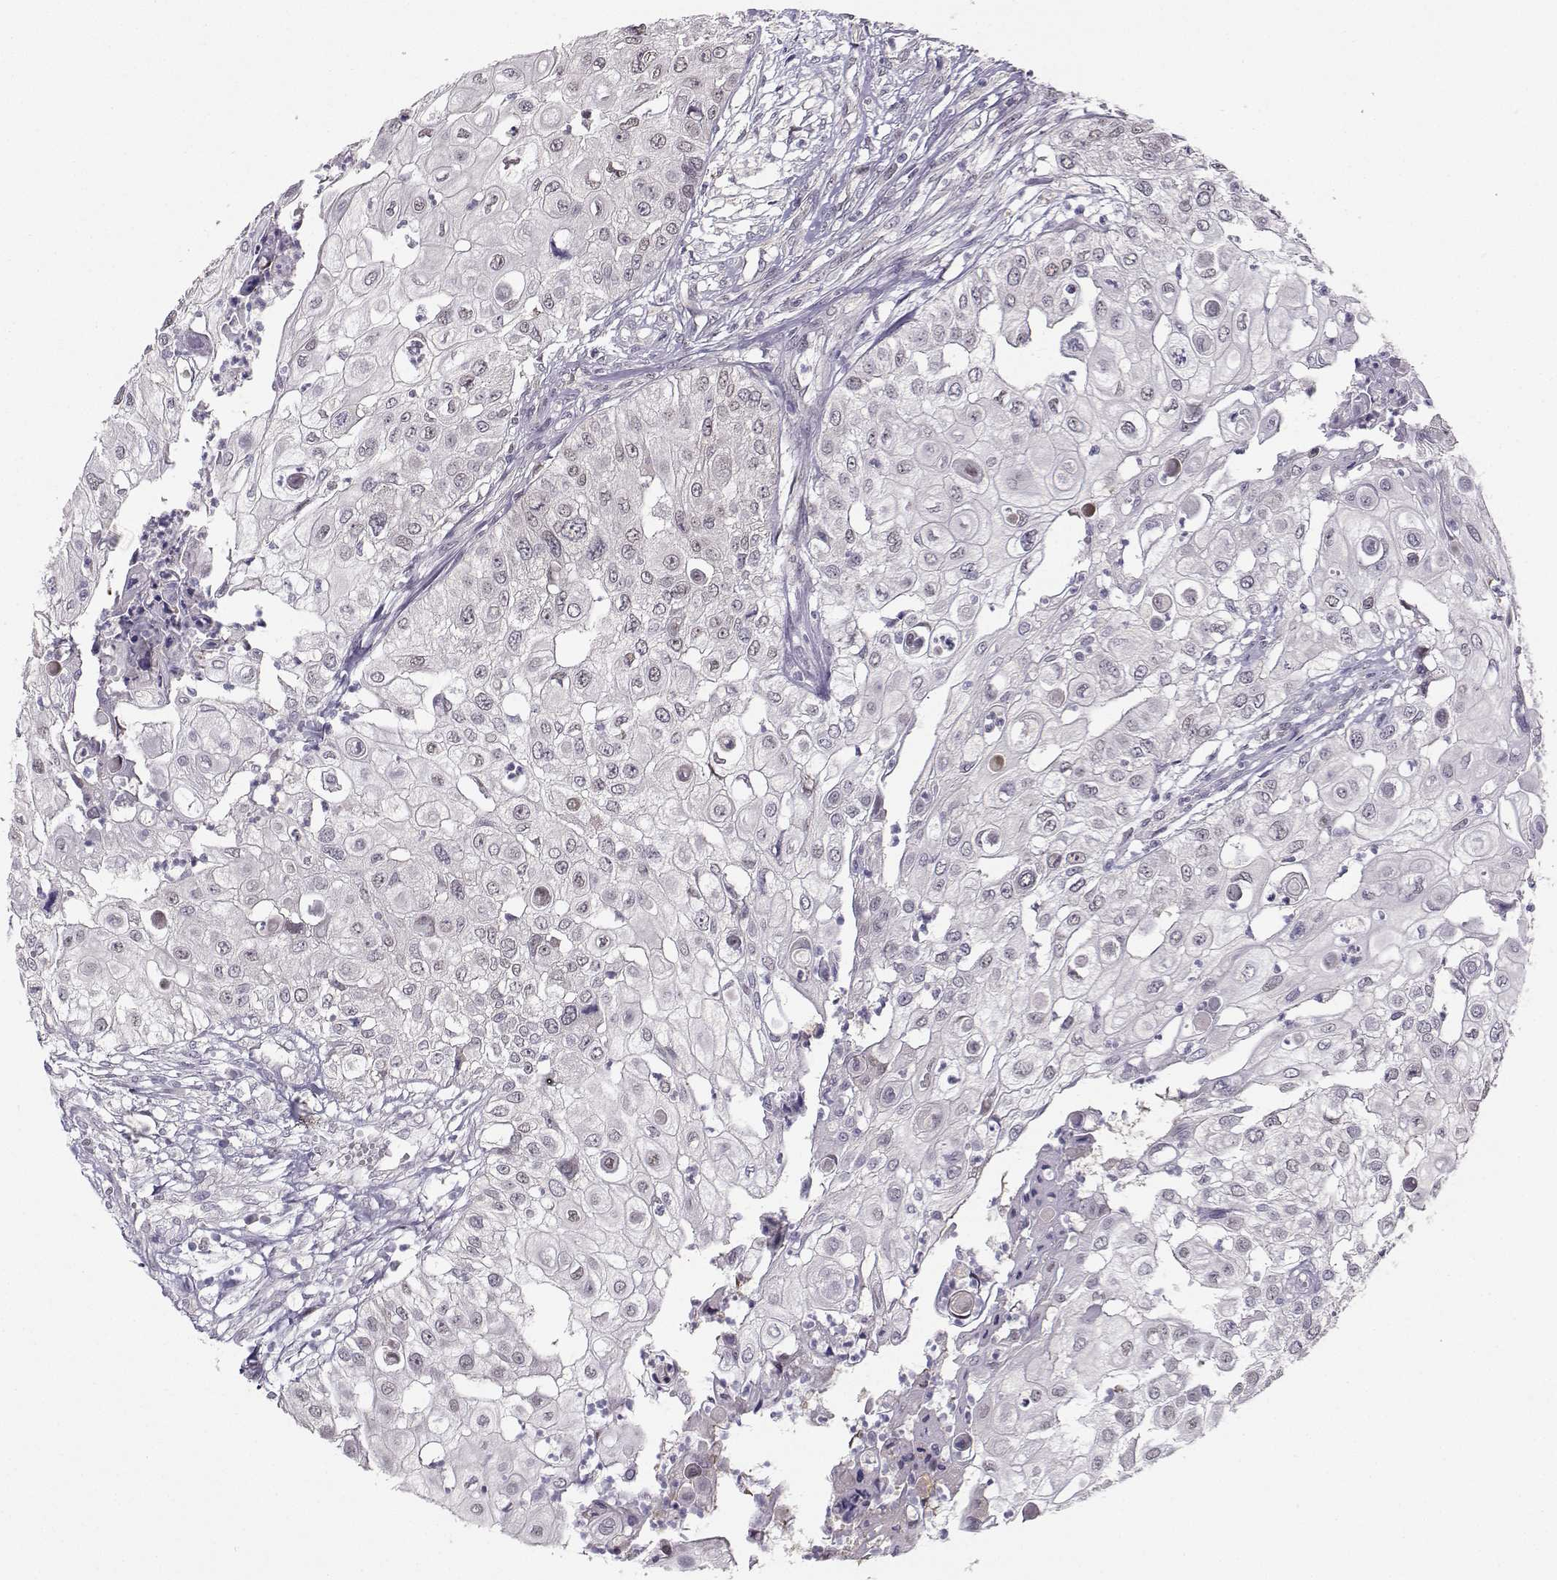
{"staining": {"intensity": "negative", "quantity": "none", "location": "none"}, "tissue": "urothelial cancer", "cell_type": "Tumor cells", "image_type": "cancer", "snomed": [{"axis": "morphology", "description": "Urothelial carcinoma, High grade"}, {"axis": "topography", "description": "Urinary bladder"}], "caption": "Micrograph shows no protein staining in tumor cells of high-grade urothelial carcinoma tissue.", "gene": "PKP2", "patient": {"sex": "female", "age": 79}}